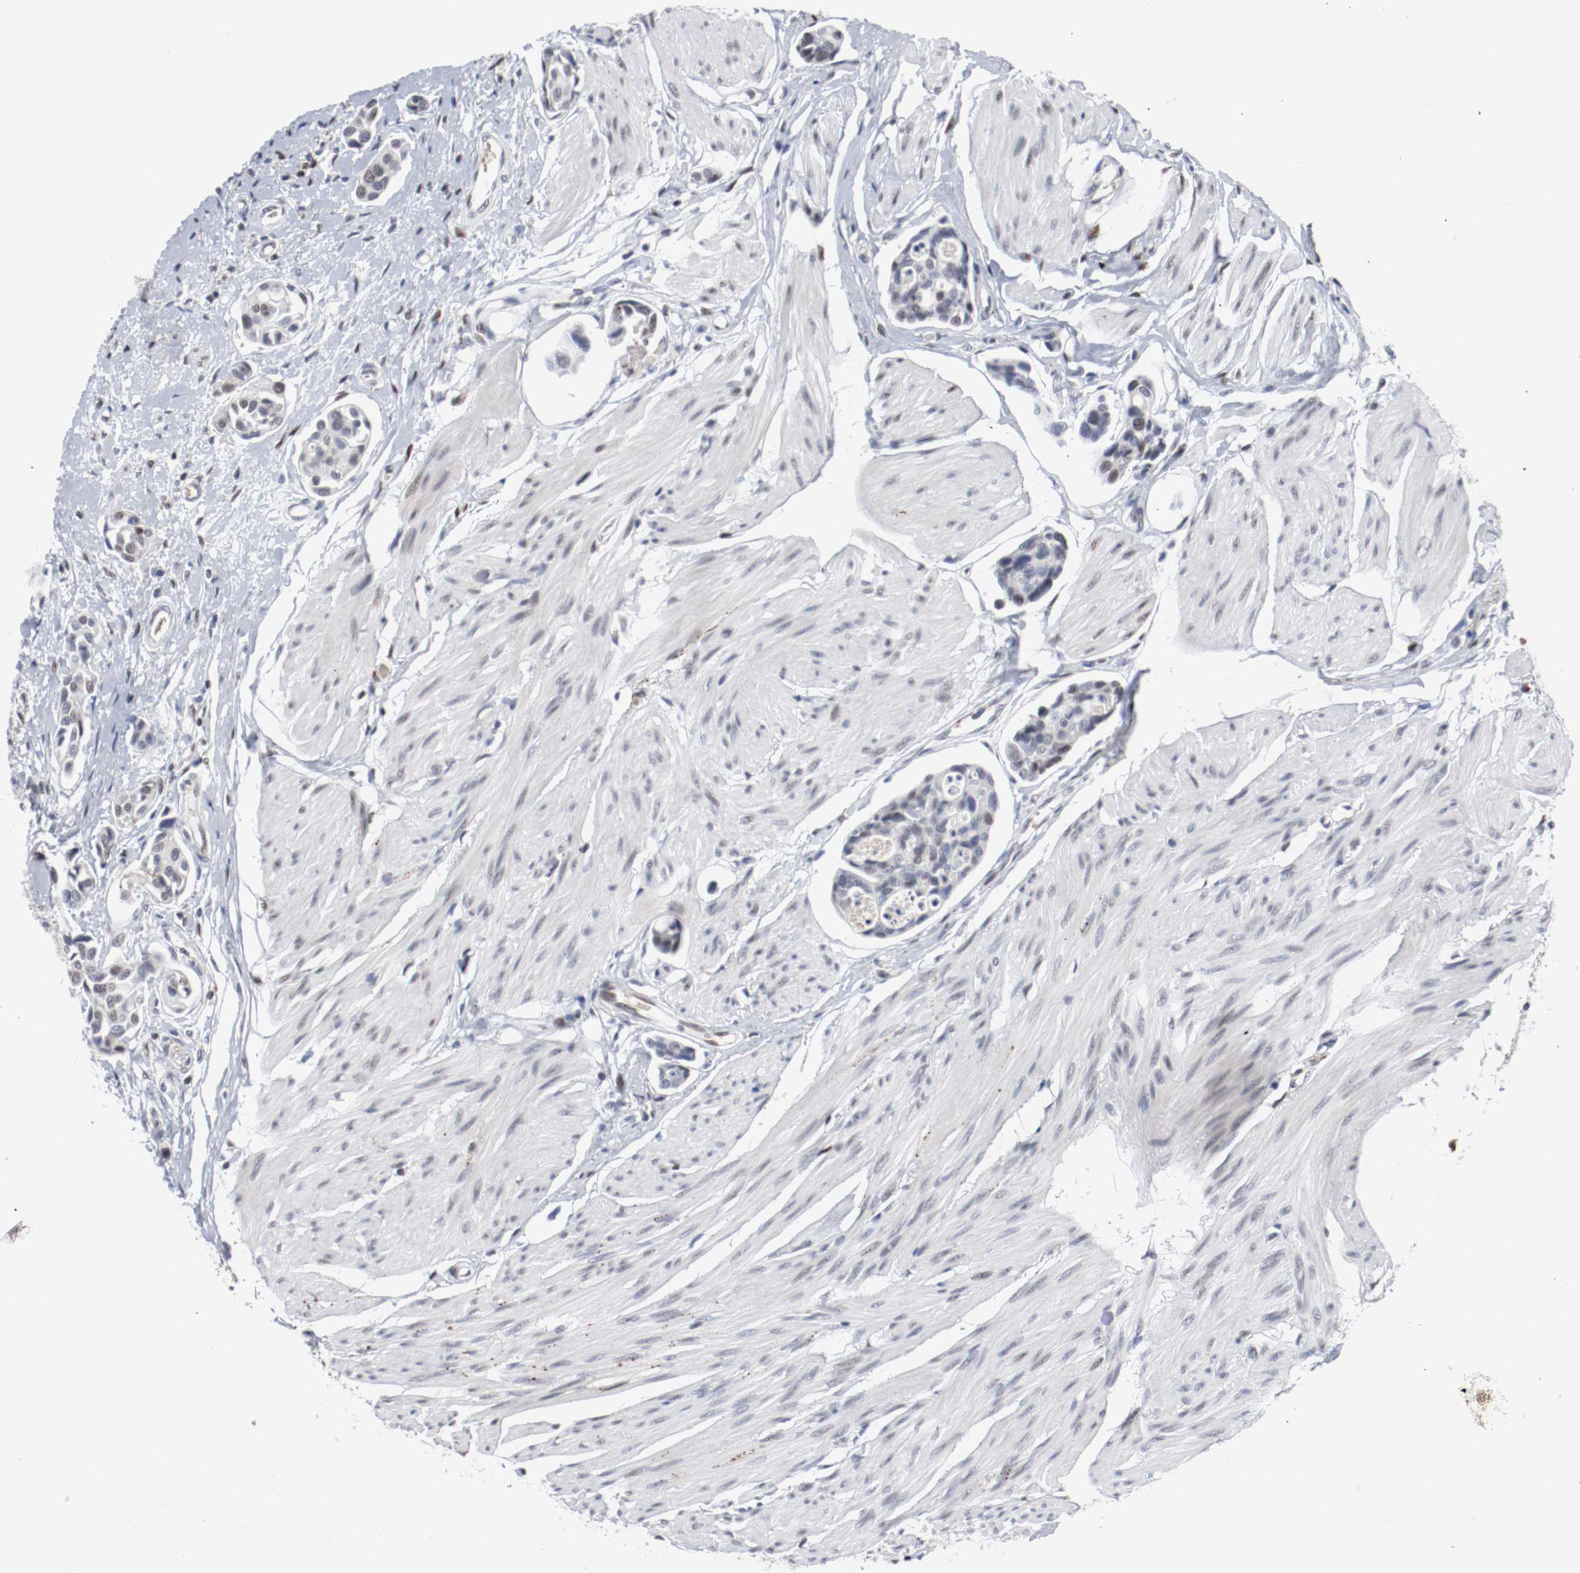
{"staining": {"intensity": "weak", "quantity": "<25%", "location": "nuclear"}, "tissue": "urothelial cancer", "cell_type": "Tumor cells", "image_type": "cancer", "snomed": [{"axis": "morphology", "description": "Urothelial carcinoma, High grade"}, {"axis": "topography", "description": "Urinary bladder"}], "caption": "DAB immunohistochemical staining of human urothelial cancer displays no significant staining in tumor cells.", "gene": "JUND", "patient": {"sex": "male", "age": 78}}